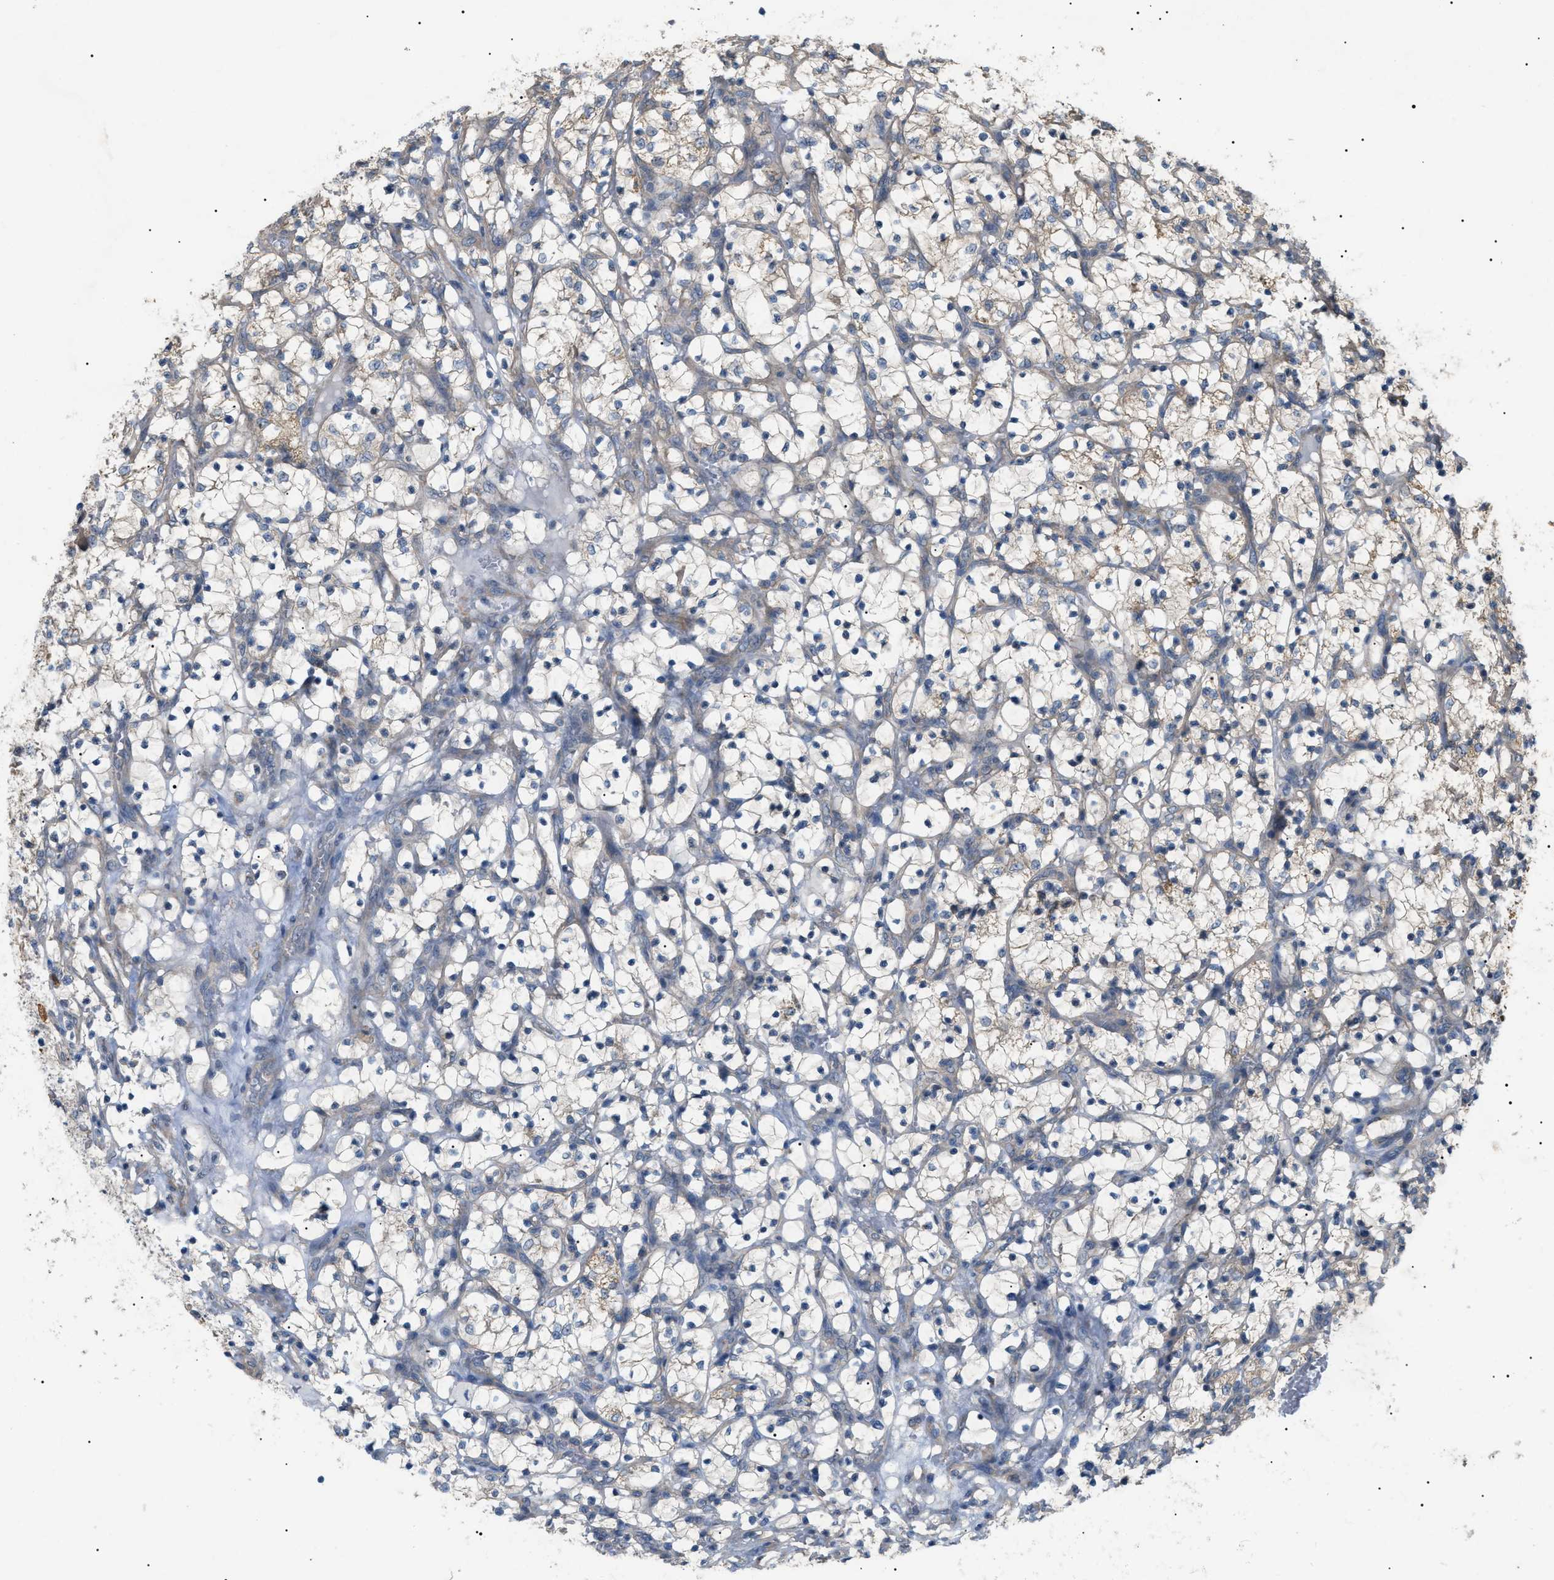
{"staining": {"intensity": "weak", "quantity": "25%-75%", "location": "cytoplasmic/membranous"}, "tissue": "renal cancer", "cell_type": "Tumor cells", "image_type": "cancer", "snomed": [{"axis": "morphology", "description": "Adenocarcinoma, NOS"}, {"axis": "topography", "description": "Kidney"}], "caption": "This photomicrograph reveals renal cancer (adenocarcinoma) stained with IHC to label a protein in brown. The cytoplasmic/membranous of tumor cells show weak positivity for the protein. Nuclei are counter-stained blue.", "gene": "IRS2", "patient": {"sex": "female", "age": 69}}